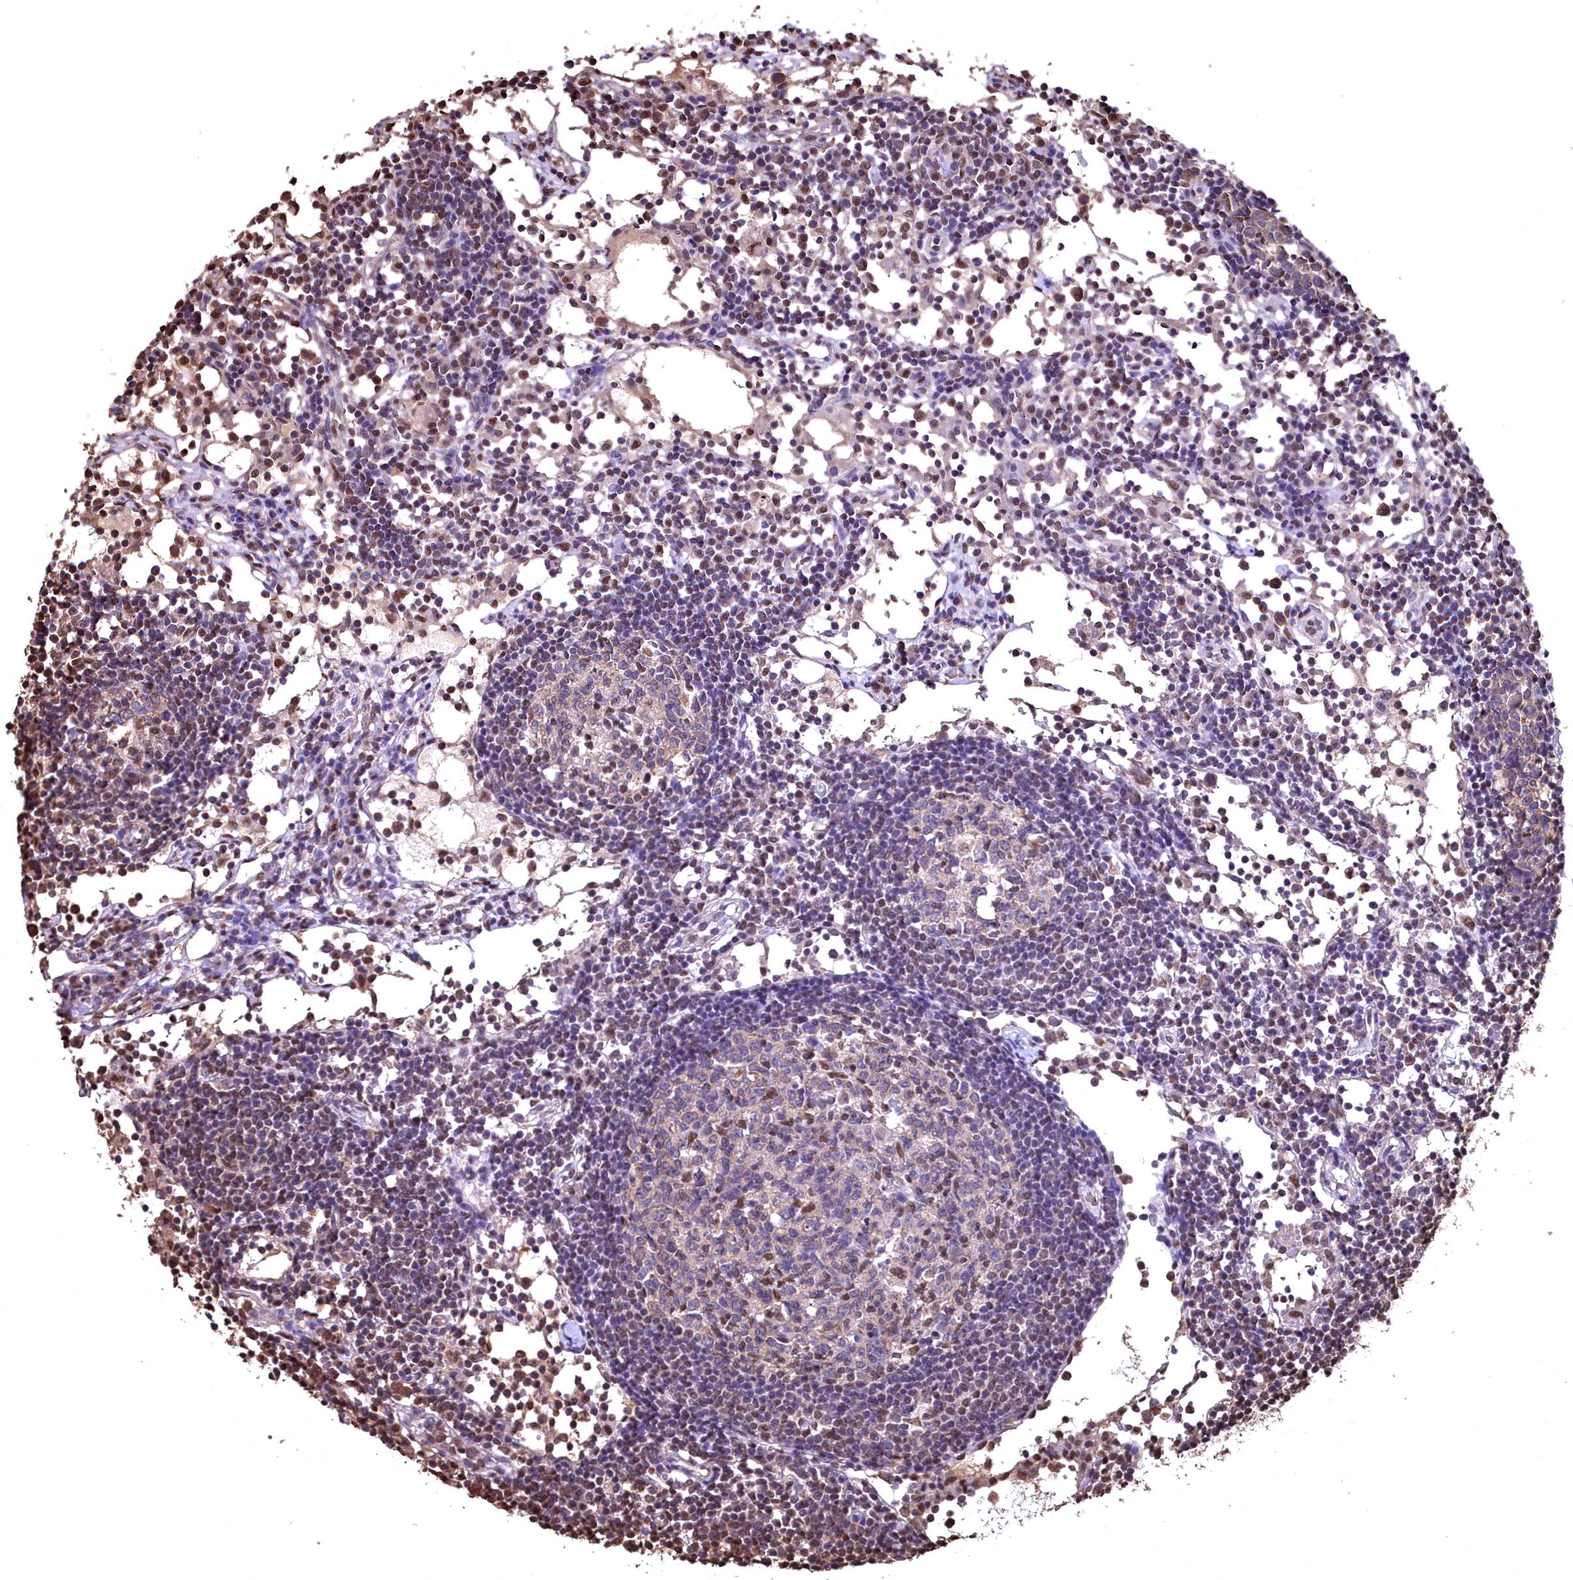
{"staining": {"intensity": "moderate", "quantity": "<25%", "location": "nuclear"}, "tissue": "lymph node", "cell_type": "Germinal center cells", "image_type": "normal", "snomed": [{"axis": "morphology", "description": "Normal tissue, NOS"}, {"axis": "topography", "description": "Lymph node"}], "caption": "About <25% of germinal center cells in benign human lymph node reveal moderate nuclear protein positivity as visualized by brown immunohistochemical staining.", "gene": "GAPDH", "patient": {"sex": "female", "age": 55}}